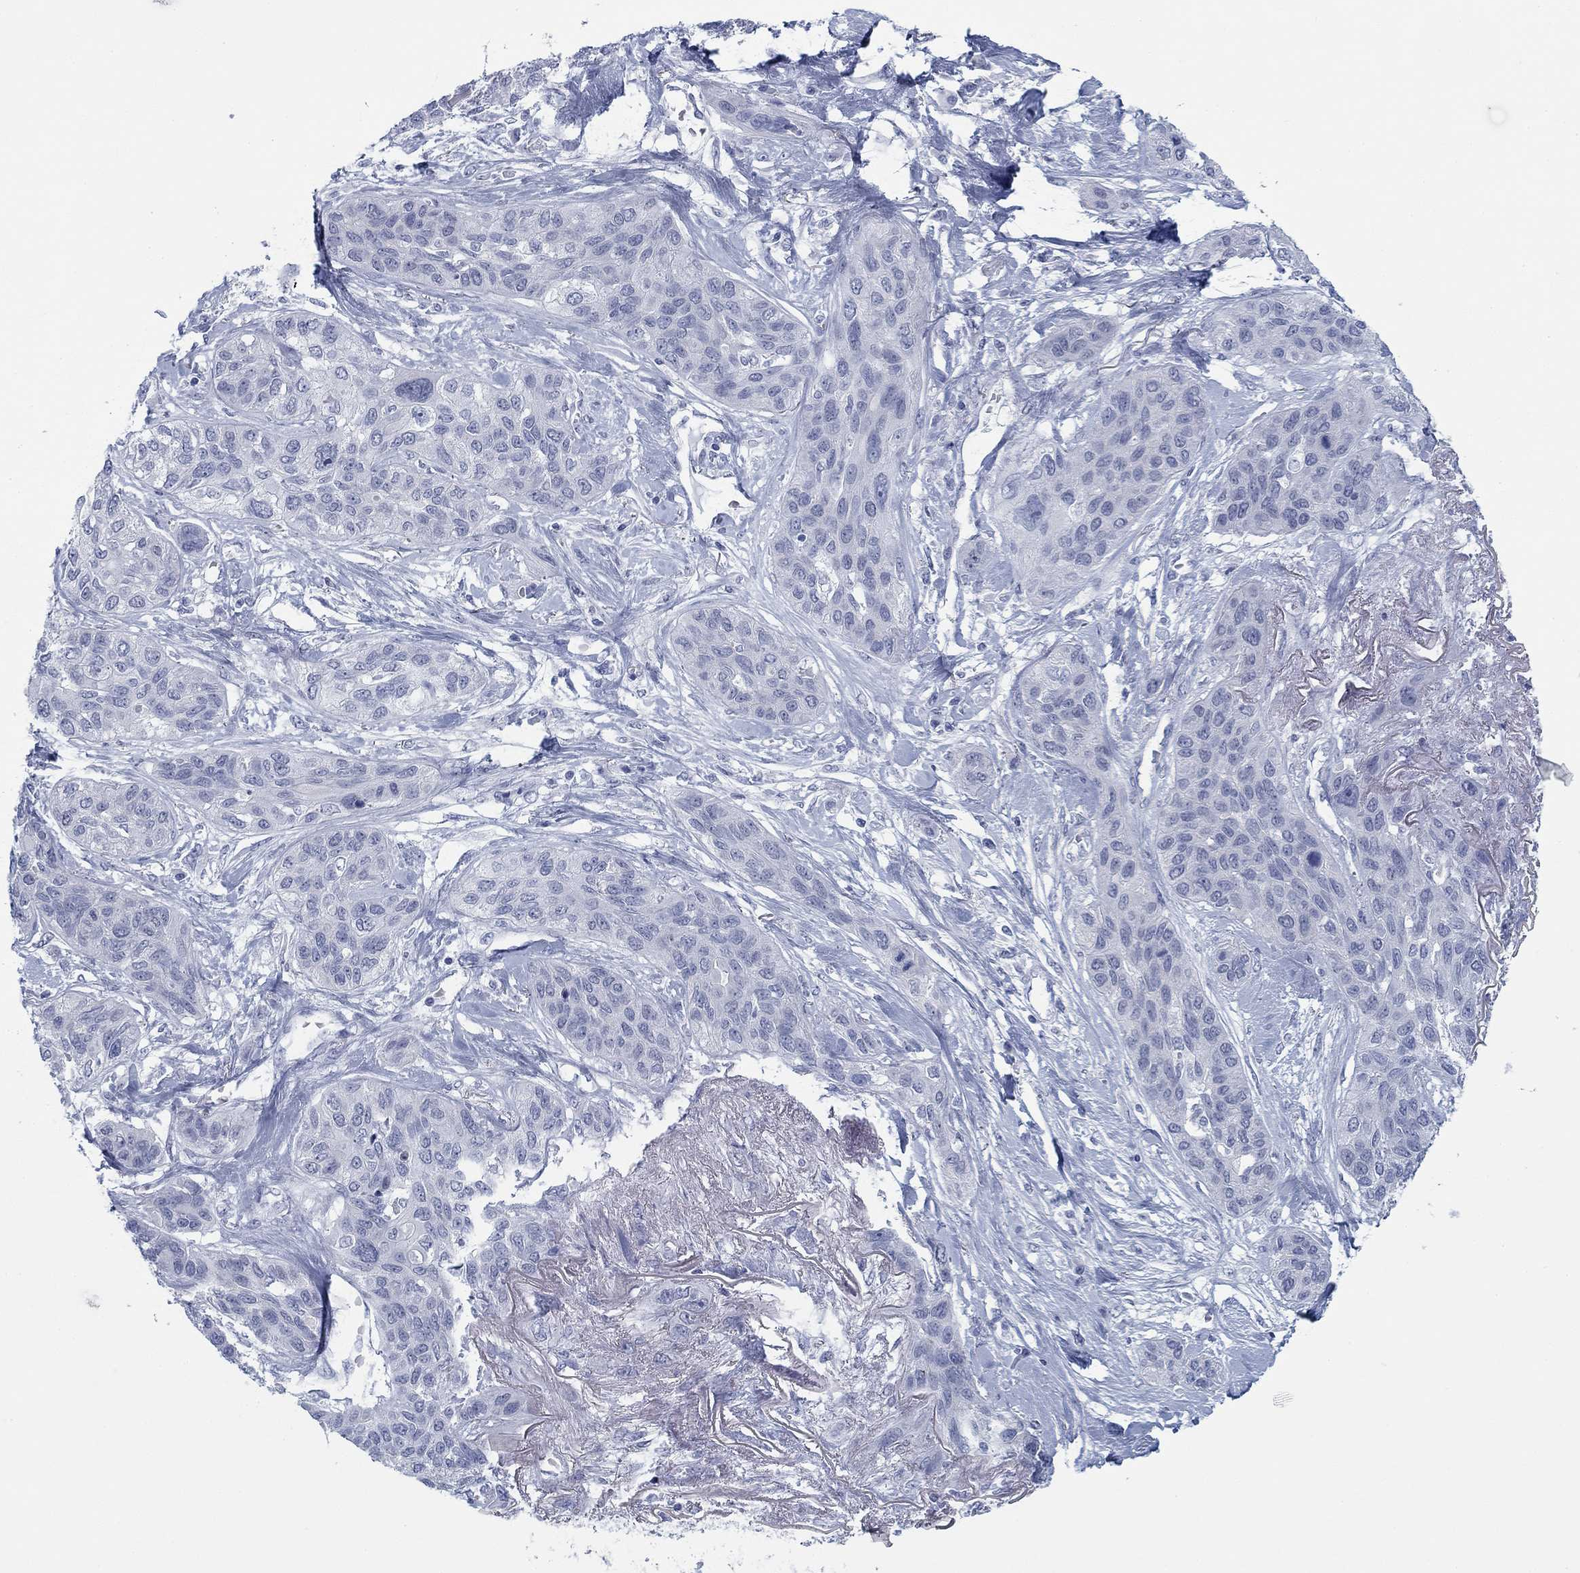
{"staining": {"intensity": "negative", "quantity": "none", "location": "none"}, "tissue": "lung cancer", "cell_type": "Tumor cells", "image_type": "cancer", "snomed": [{"axis": "morphology", "description": "Squamous cell carcinoma, NOS"}, {"axis": "topography", "description": "Lung"}], "caption": "IHC histopathology image of neoplastic tissue: human lung cancer stained with DAB (3,3'-diaminobenzidine) reveals no significant protein staining in tumor cells. (DAB immunohistochemistry, high magnification).", "gene": "DNAL1", "patient": {"sex": "female", "age": 70}}